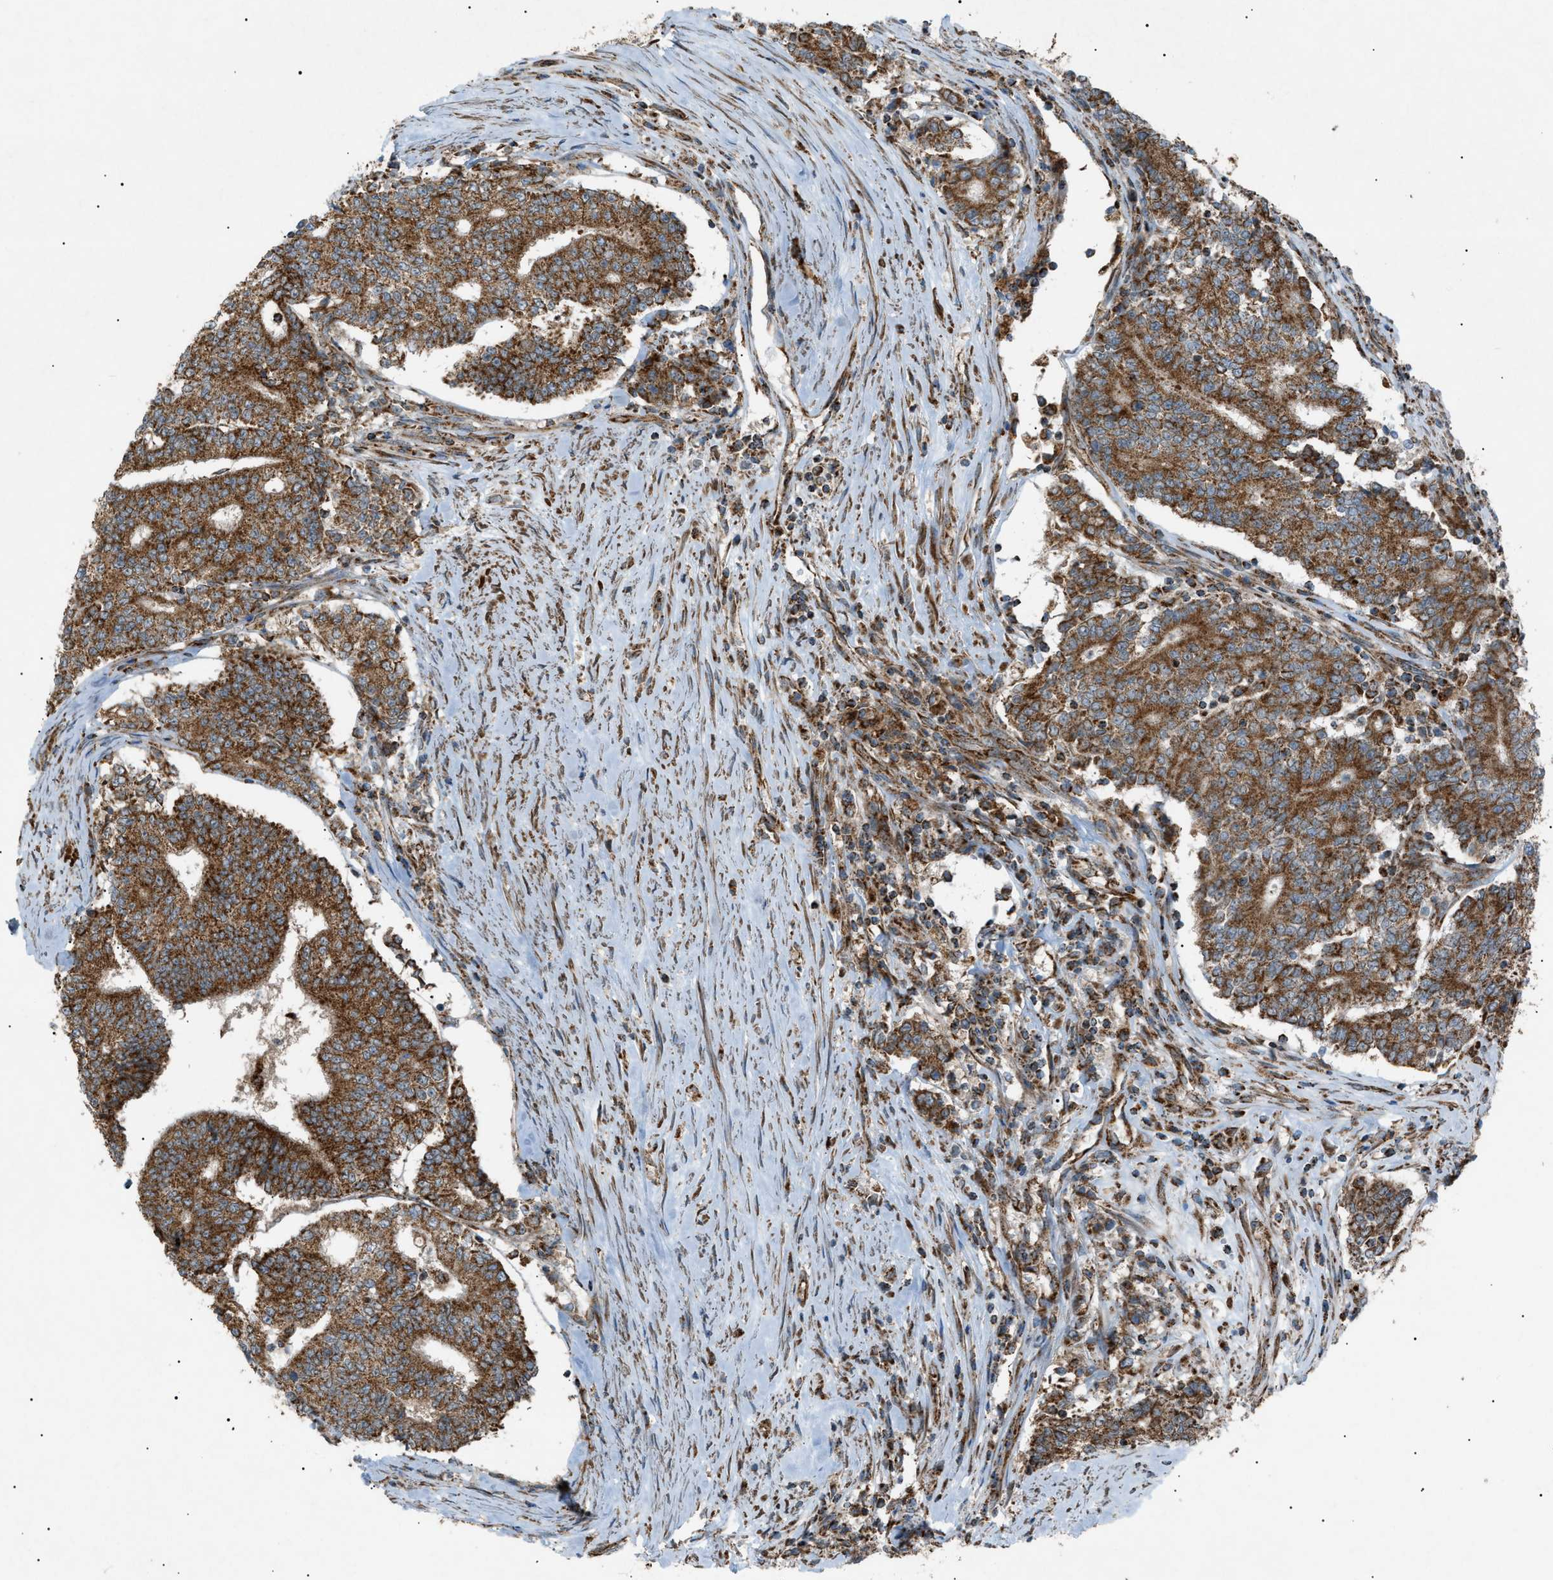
{"staining": {"intensity": "strong", "quantity": ">75%", "location": "cytoplasmic/membranous"}, "tissue": "prostate cancer", "cell_type": "Tumor cells", "image_type": "cancer", "snomed": [{"axis": "morphology", "description": "Normal tissue, NOS"}, {"axis": "morphology", "description": "Adenocarcinoma, High grade"}, {"axis": "topography", "description": "Prostate"}, {"axis": "topography", "description": "Seminal veicle"}], "caption": "Immunohistochemistry (IHC) of human prostate cancer reveals high levels of strong cytoplasmic/membranous expression in approximately >75% of tumor cells. Nuclei are stained in blue.", "gene": "C1GALT1C1", "patient": {"sex": "male", "age": 55}}